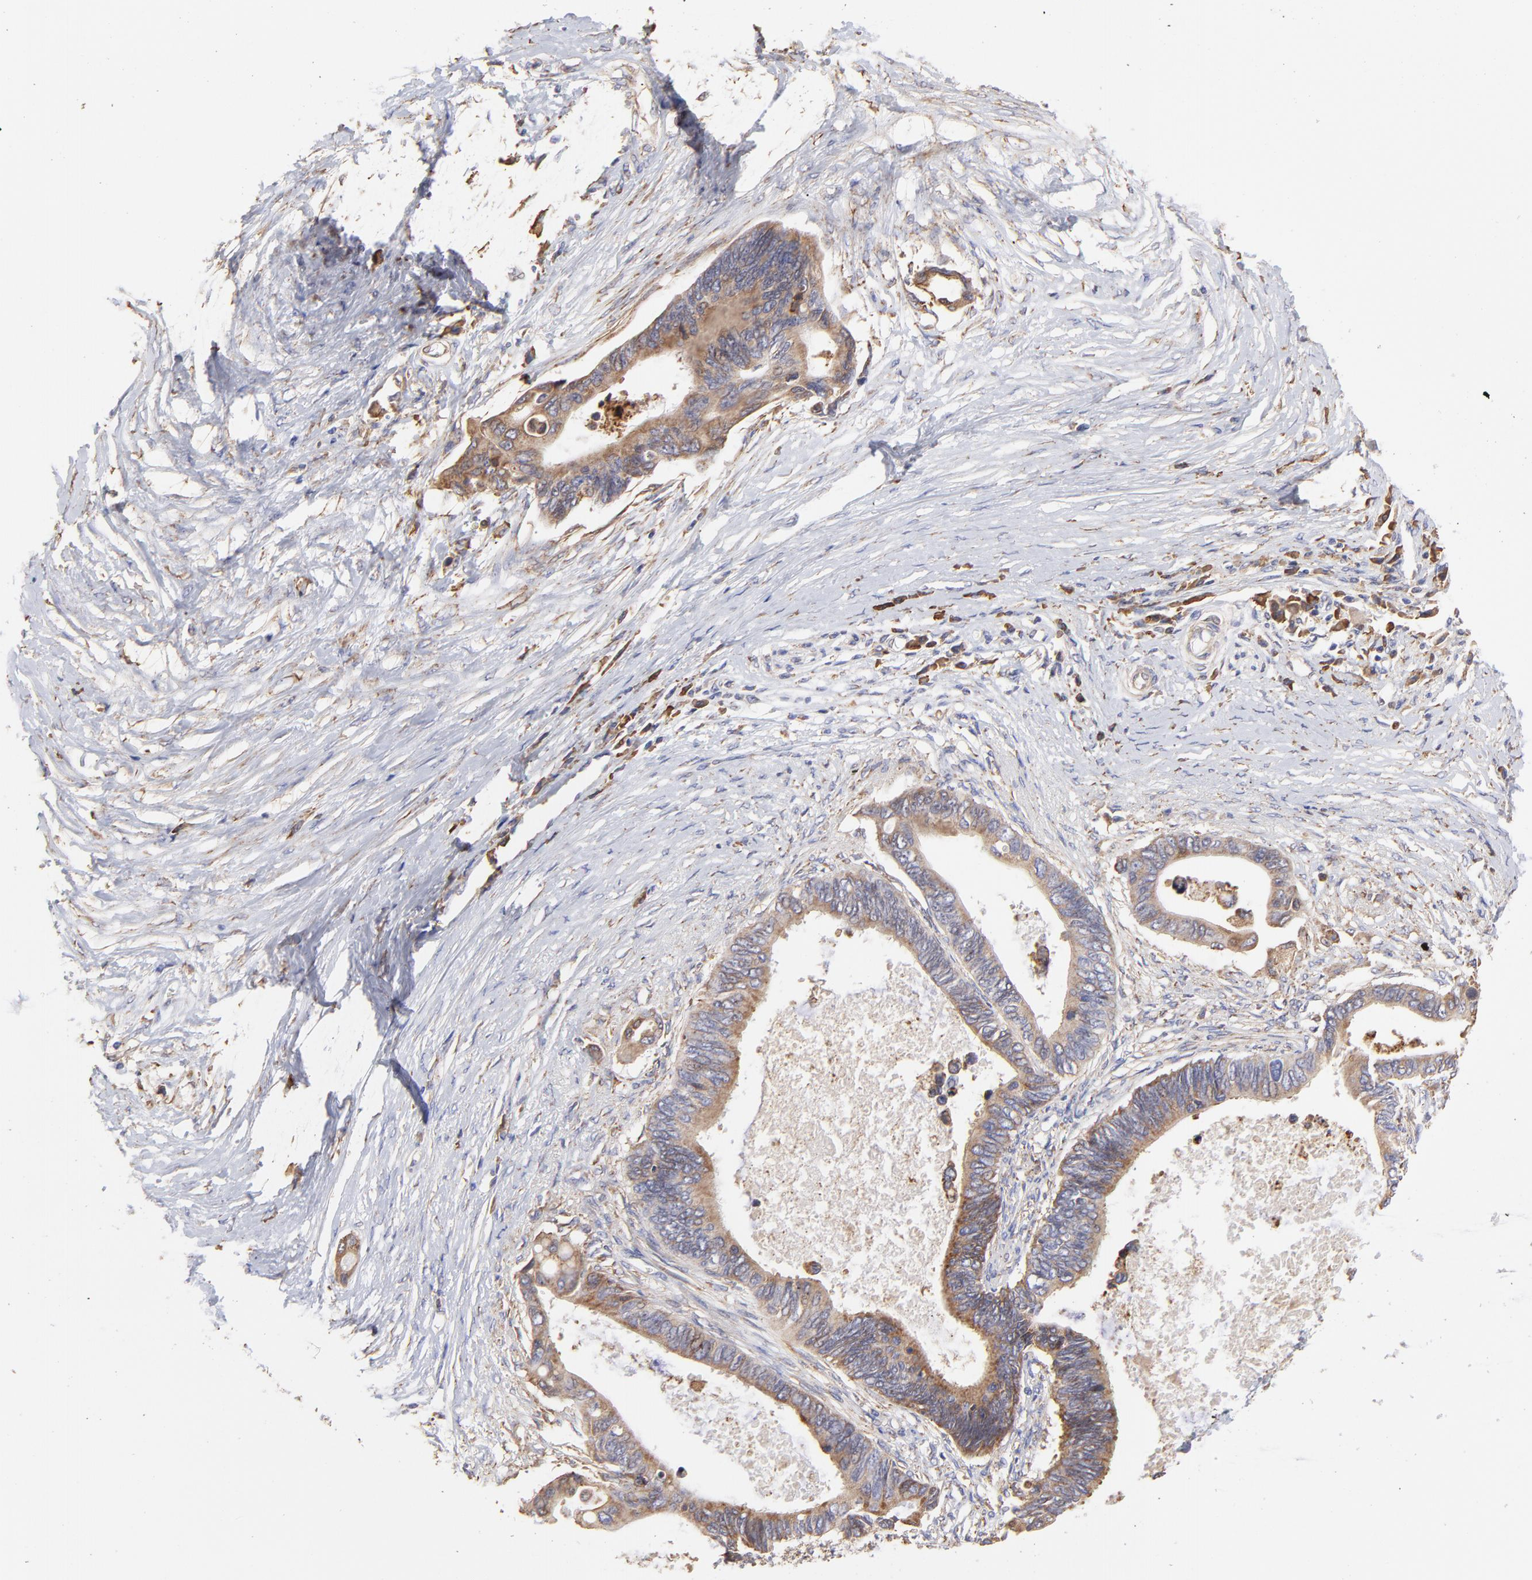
{"staining": {"intensity": "moderate", "quantity": ">75%", "location": "cytoplasmic/membranous"}, "tissue": "pancreatic cancer", "cell_type": "Tumor cells", "image_type": "cancer", "snomed": [{"axis": "morphology", "description": "Adenocarcinoma, NOS"}, {"axis": "topography", "description": "Pancreas"}], "caption": "Immunohistochemistry of human adenocarcinoma (pancreatic) exhibits medium levels of moderate cytoplasmic/membranous positivity in approximately >75% of tumor cells. (DAB (3,3'-diaminobenzidine) IHC with brightfield microscopy, high magnification).", "gene": "PFKM", "patient": {"sex": "female", "age": 70}}